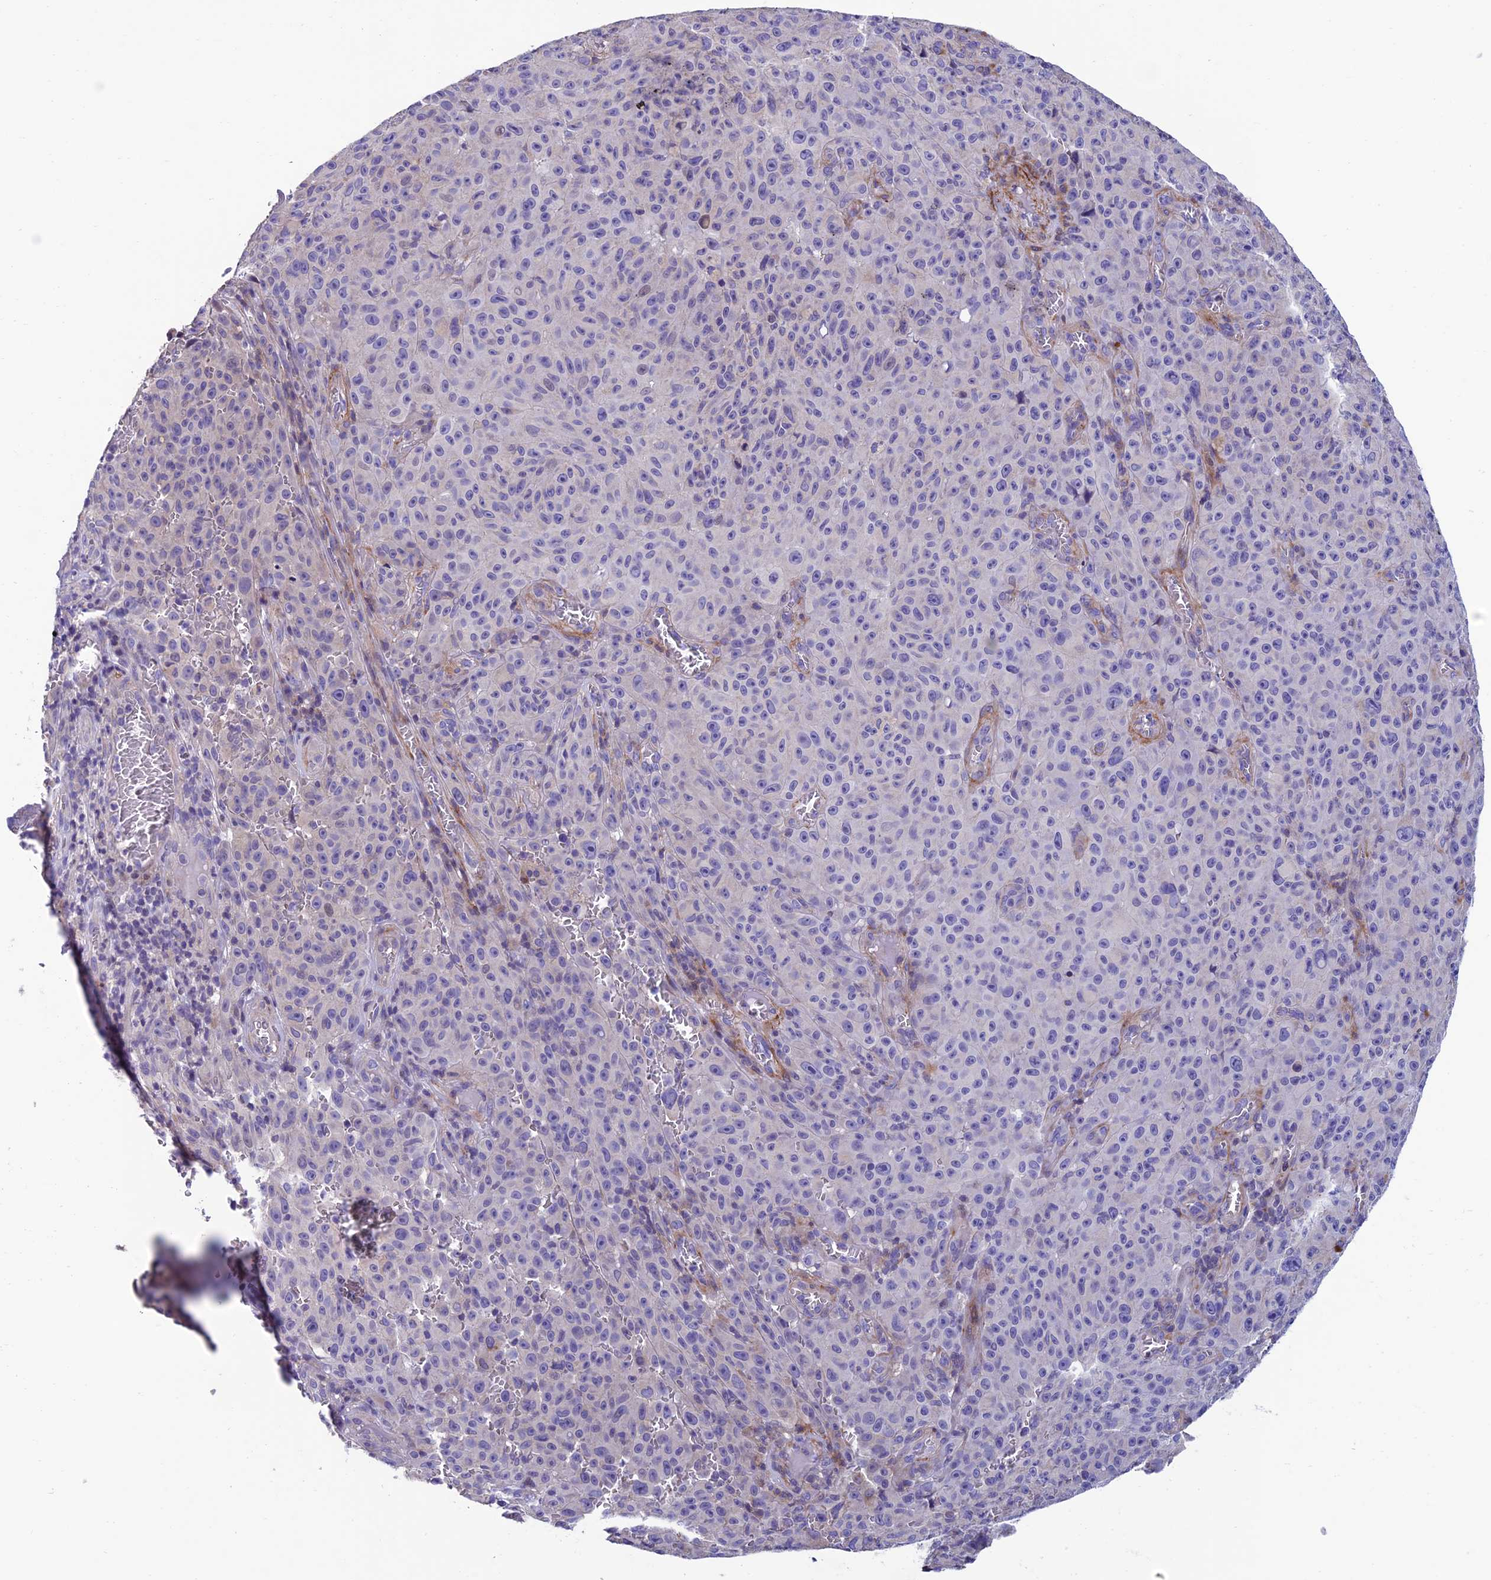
{"staining": {"intensity": "negative", "quantity": "none", "location": "none"}, "tissue": "melanoma", "cell_type": "Tumor cells", "image_type": "cancer", "snomed": [{"axis": "morphology", "description": "Malignant melanoma, NOS"}, {"axis": "topography", "description": "Skin"}], "caption": "This is a micrograph of IHC staining of melanoma, which shows no positivity in tumor cells.", "gene": "FAM178B", "patient": {"sex": "female", "age": 82}}